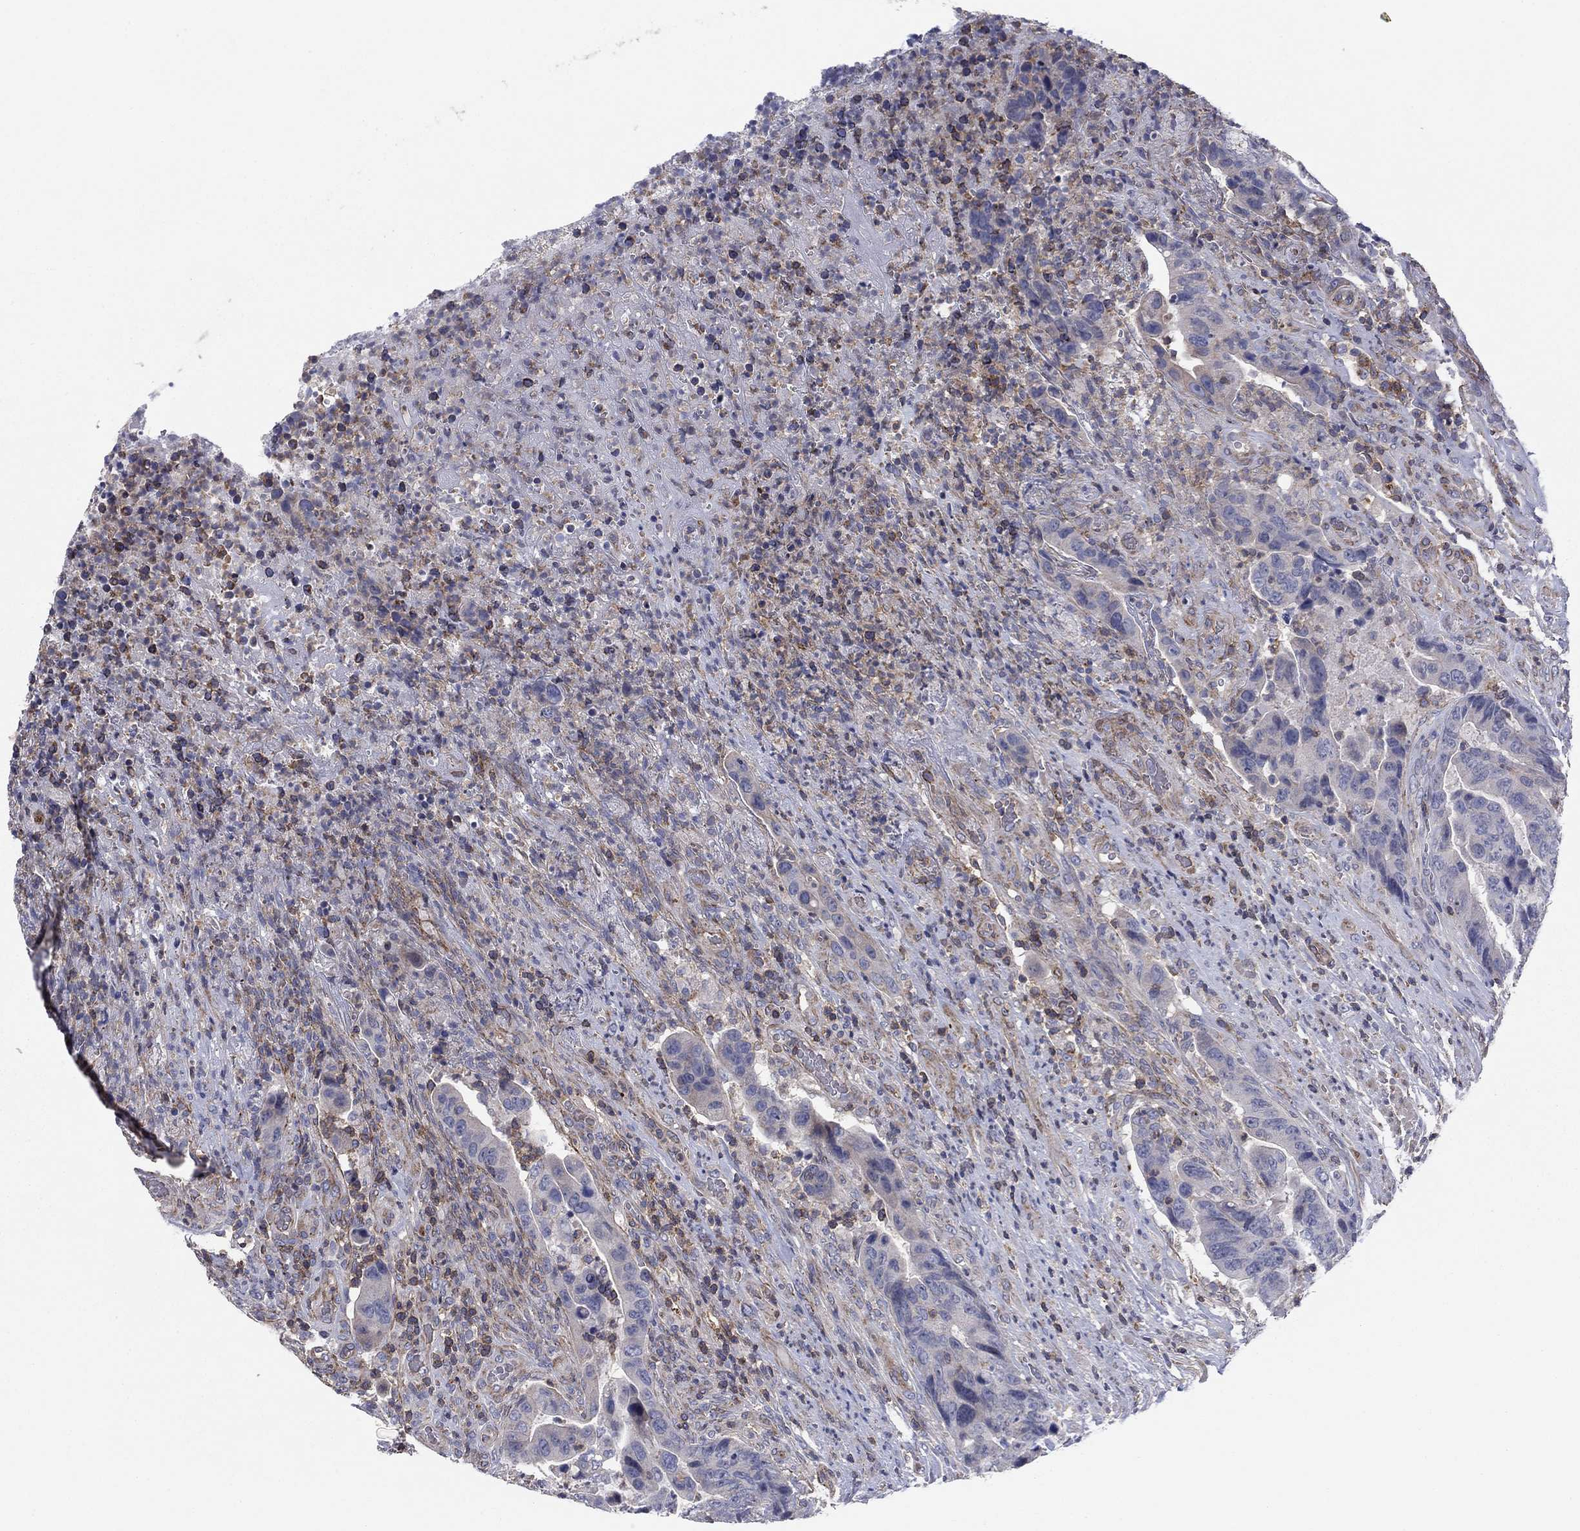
{"staining": {"intensity": "negative", "quantity": "none", "location": "none"}, "tissue": "colorectal cancer", "cell_type": "Tumor cells", "image_type": "cancer", "snomed": [{"axis": "morphology", "description": "Adenocarcinoma, NOS"}, {"axis": "topography", "description": "Colon"}], "caption": "There is no significant staining in tumor cells of colorectal adenocarcinoma. (DAB (3,3'-diaminobenzidine) immunohistochemistry, high magnification).", "gene": "PSD4", "patient": {"sex": "female", "age": 56}}